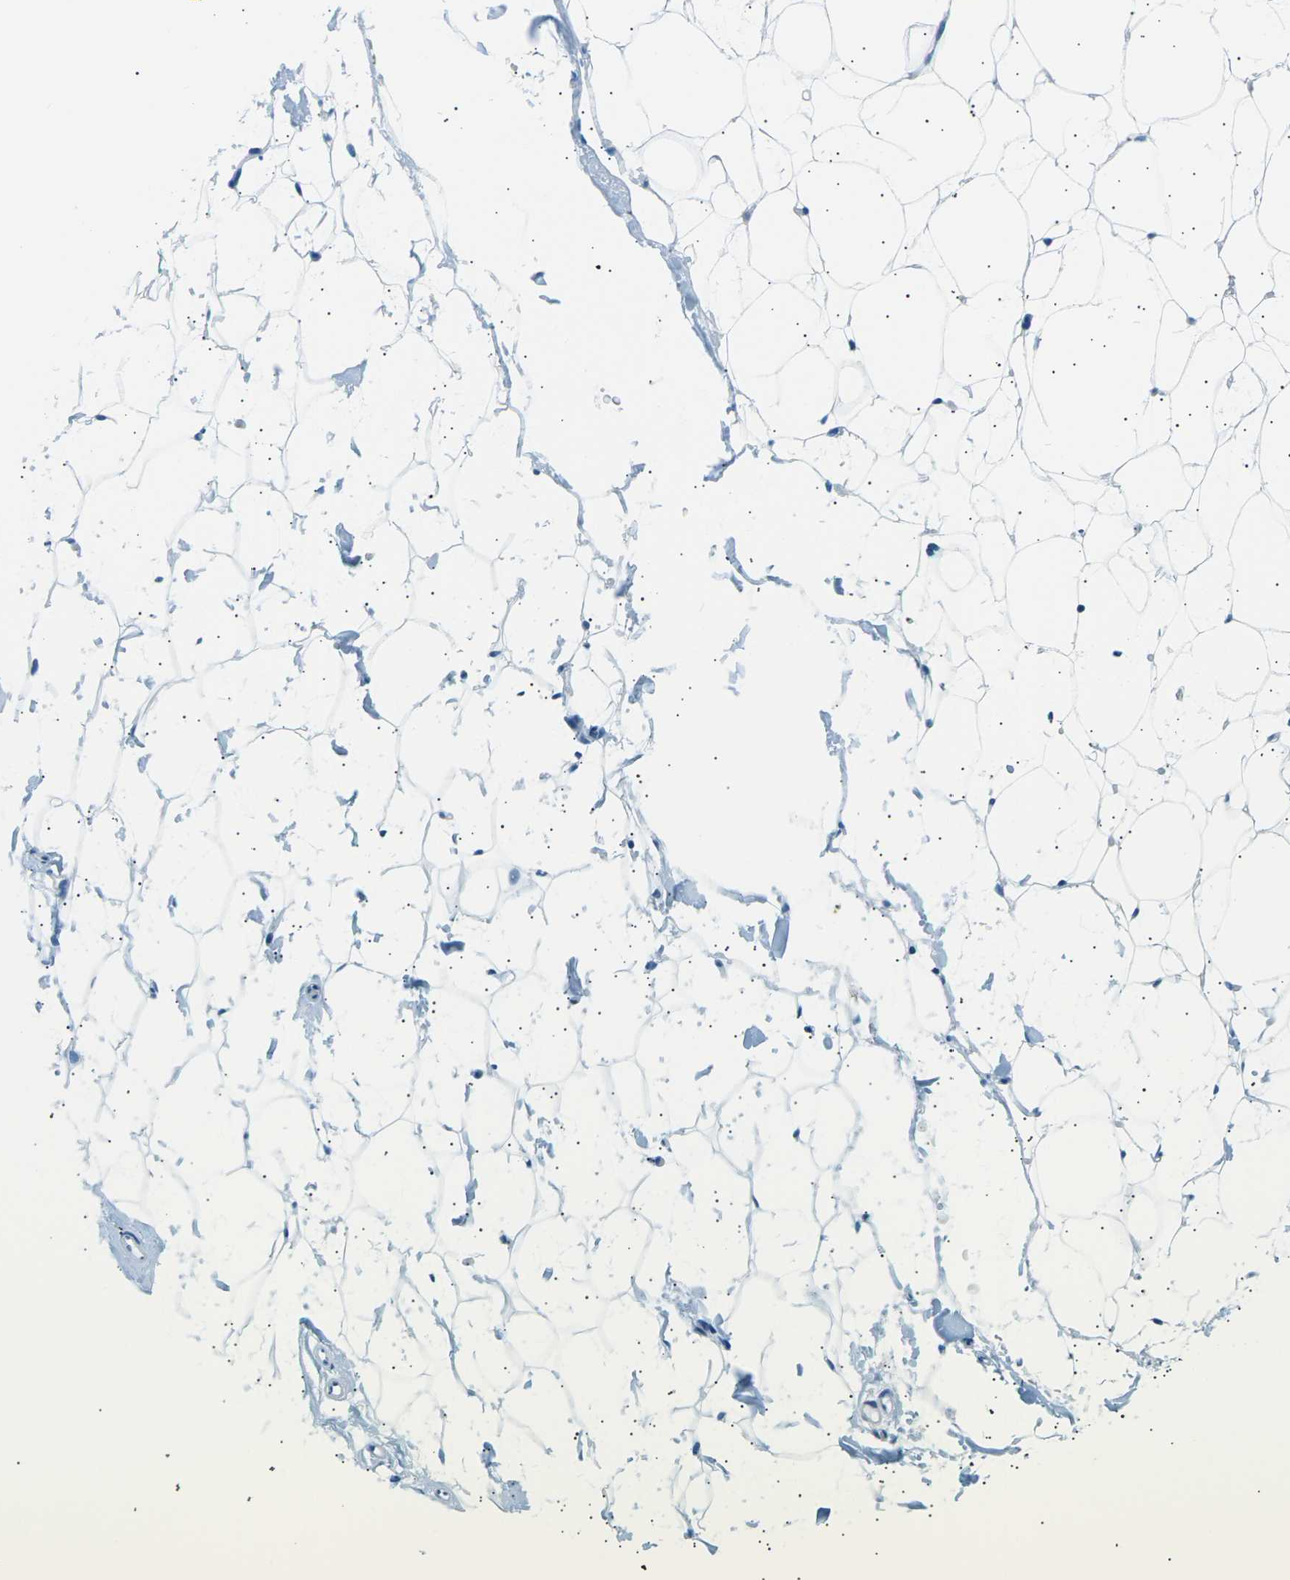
{"staining": {"intensity": "negative", "quantity": "none", "location": "none"}, "tissue": "adipose tissue", "cell_type": "Adipocytes", "image_type": "normal", "snomed": [{"axis": "morphology", "description": "Normal tissue, NOS"}, {"axis": "topography", "description": "Breast"}, {"axis": "topography", "description": "Soft tissue"}], "caption": "High magnification brightfield microscopy of unremarkable adipose tissue stained with DAB (3,3'-diaminobenzidine) (brown) and counterstained with hematoxylin (blue): adipocytes show no significant staining.", "gene": "SEPTIN5", "patient": {"sex": "female", "age": 75}}